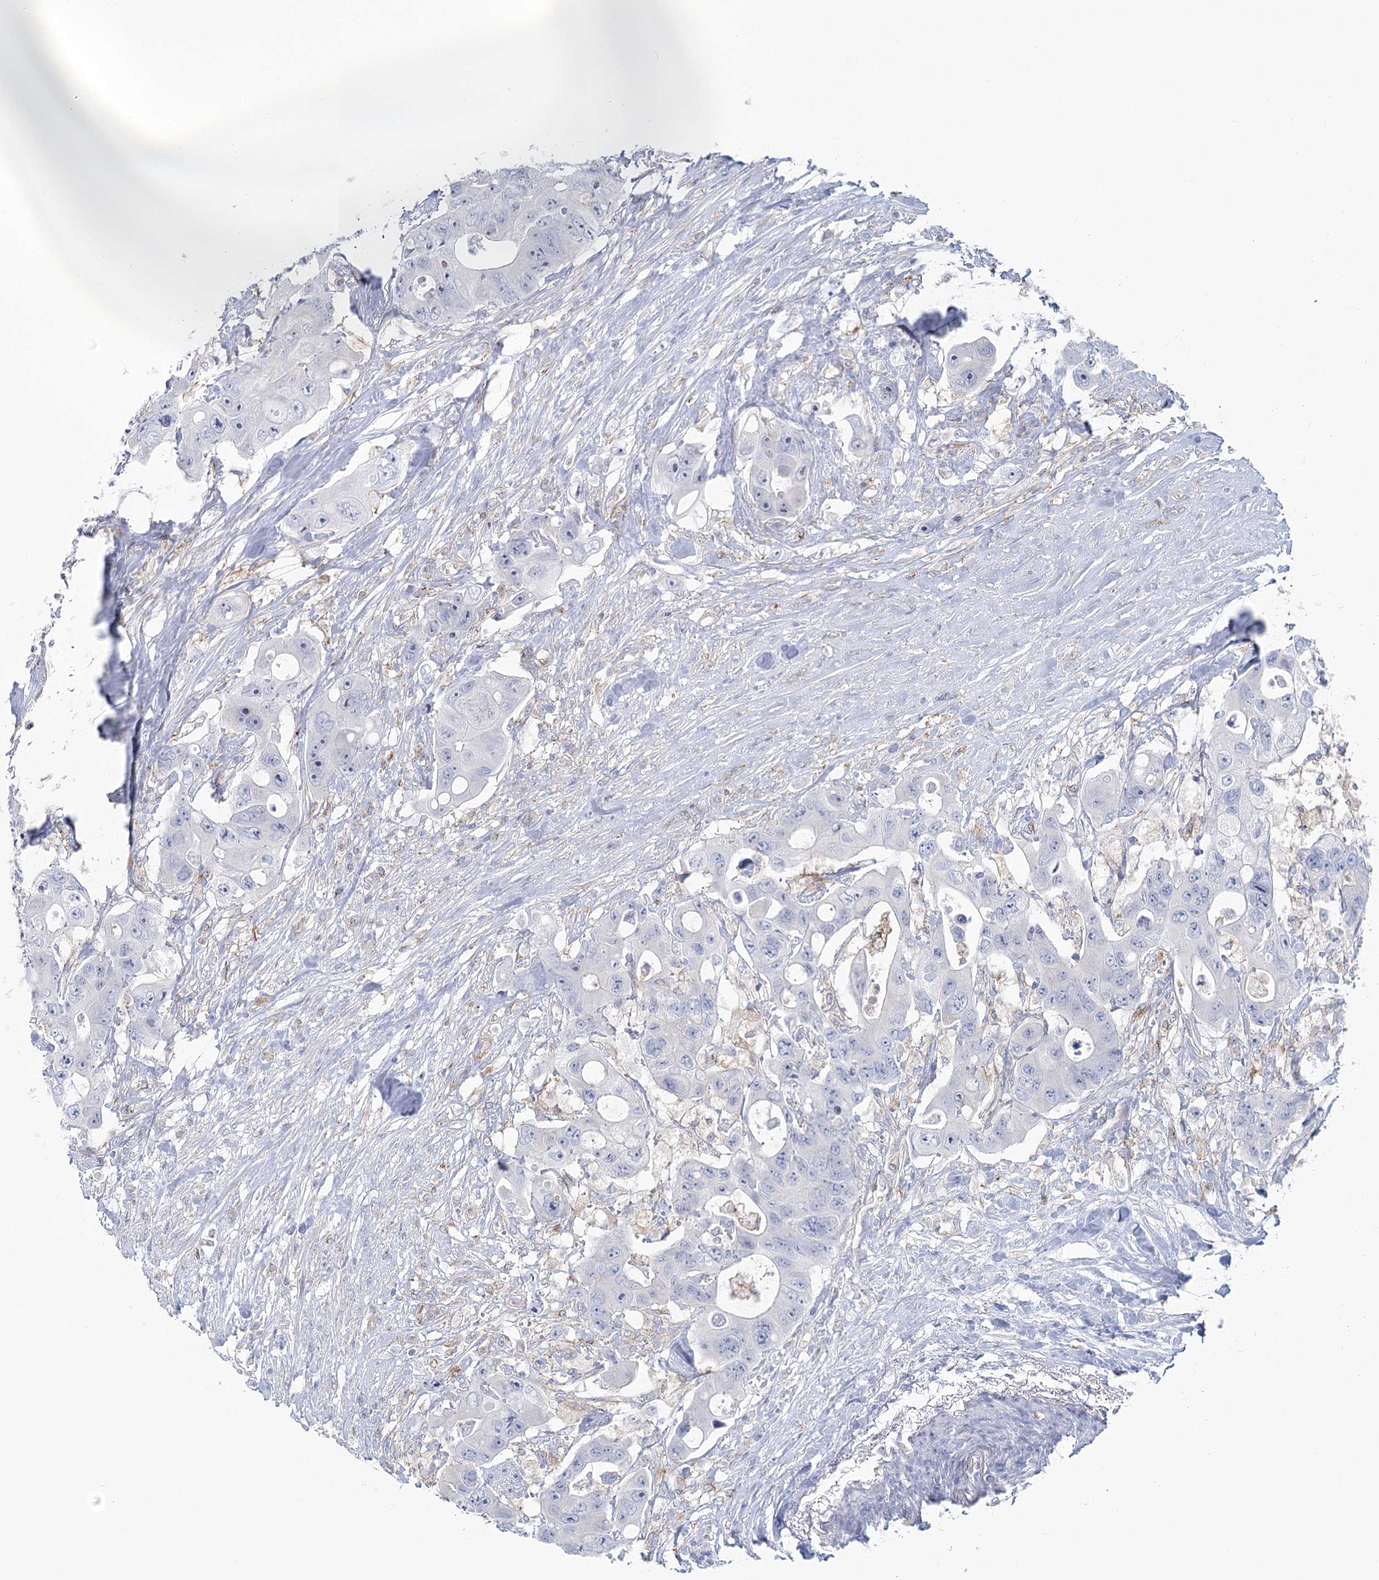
{"staining": {"intensity": "negative", "quantity": "none", "location": "none"}, "tissue": "colorectal cancer", "cell_type": "Tumor cells", "image_type": "cancer", "snomed": [{"axis": "morphology", "description": "Adenocarcinoma, NOS"}, {"axis": "topography", "description": "Colon"}], "caption": "Colorectal cancer (adenocarcinoma) was stained to show a protein in brown. There is no significant positivity in tumor cells.", "gene": "CCDC88A", "patient": {"sex": "female", "age": 46}}